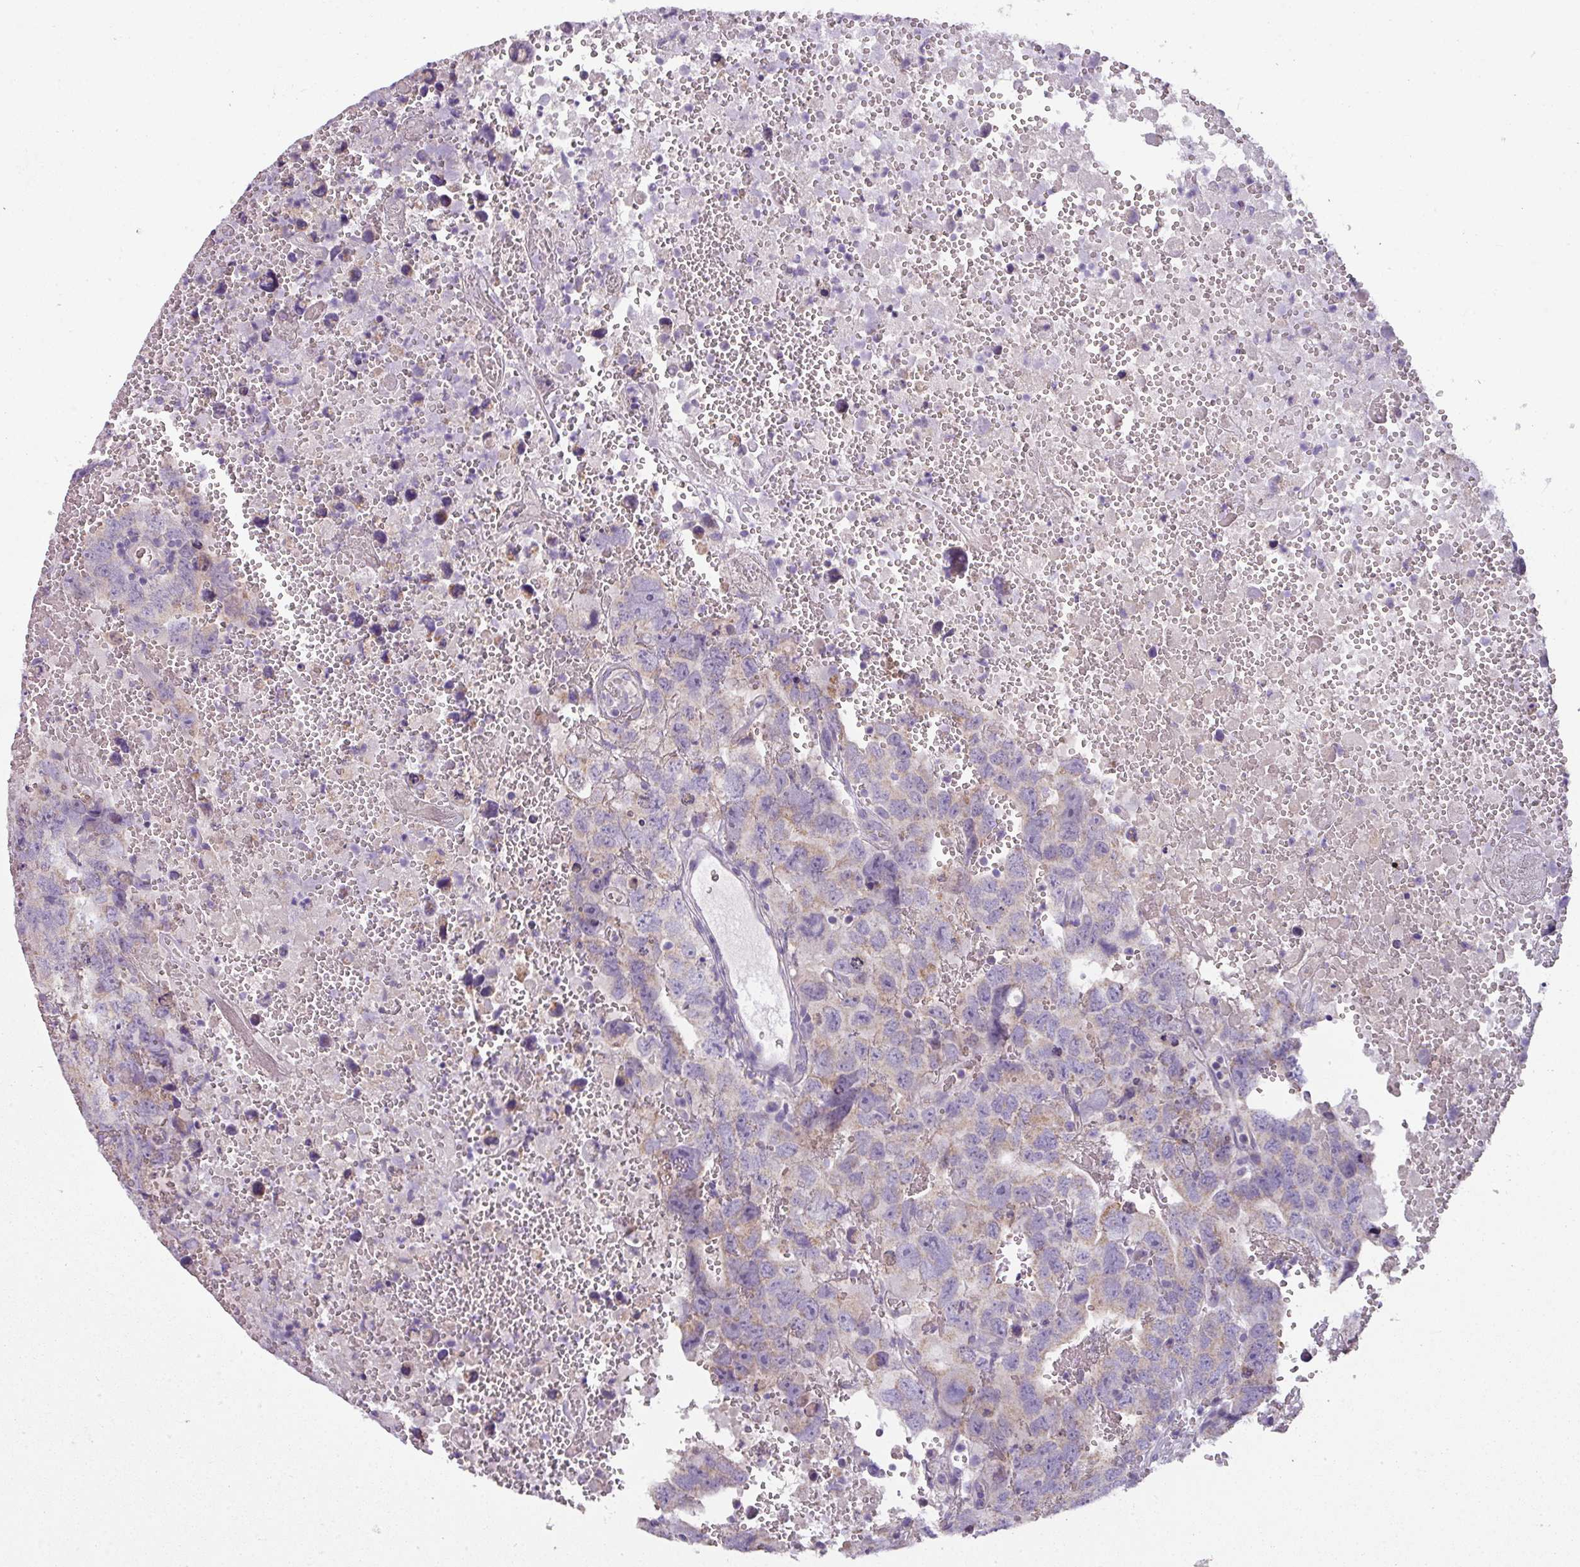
{"staining": {"intensity": "weak", "quantity": "<25%", "location": "cytoplasmic/membranous"}, "tissue": "testis cancer", "cell_type": "Tumor cells", "image_type": "cancer", "snomed": [{"axis": "morphology", "description": "Carcinoma, Embryonal, NOS"}, {"axis": "topography", "description": "Testis"}], "caption": "This is a micrograph of immunohistochemistry staining of testis embryonal carcinoma, which shows no staining in tumor cells.", "gene": "PALS2", "patient": {"sex": "male", "age": 45}}